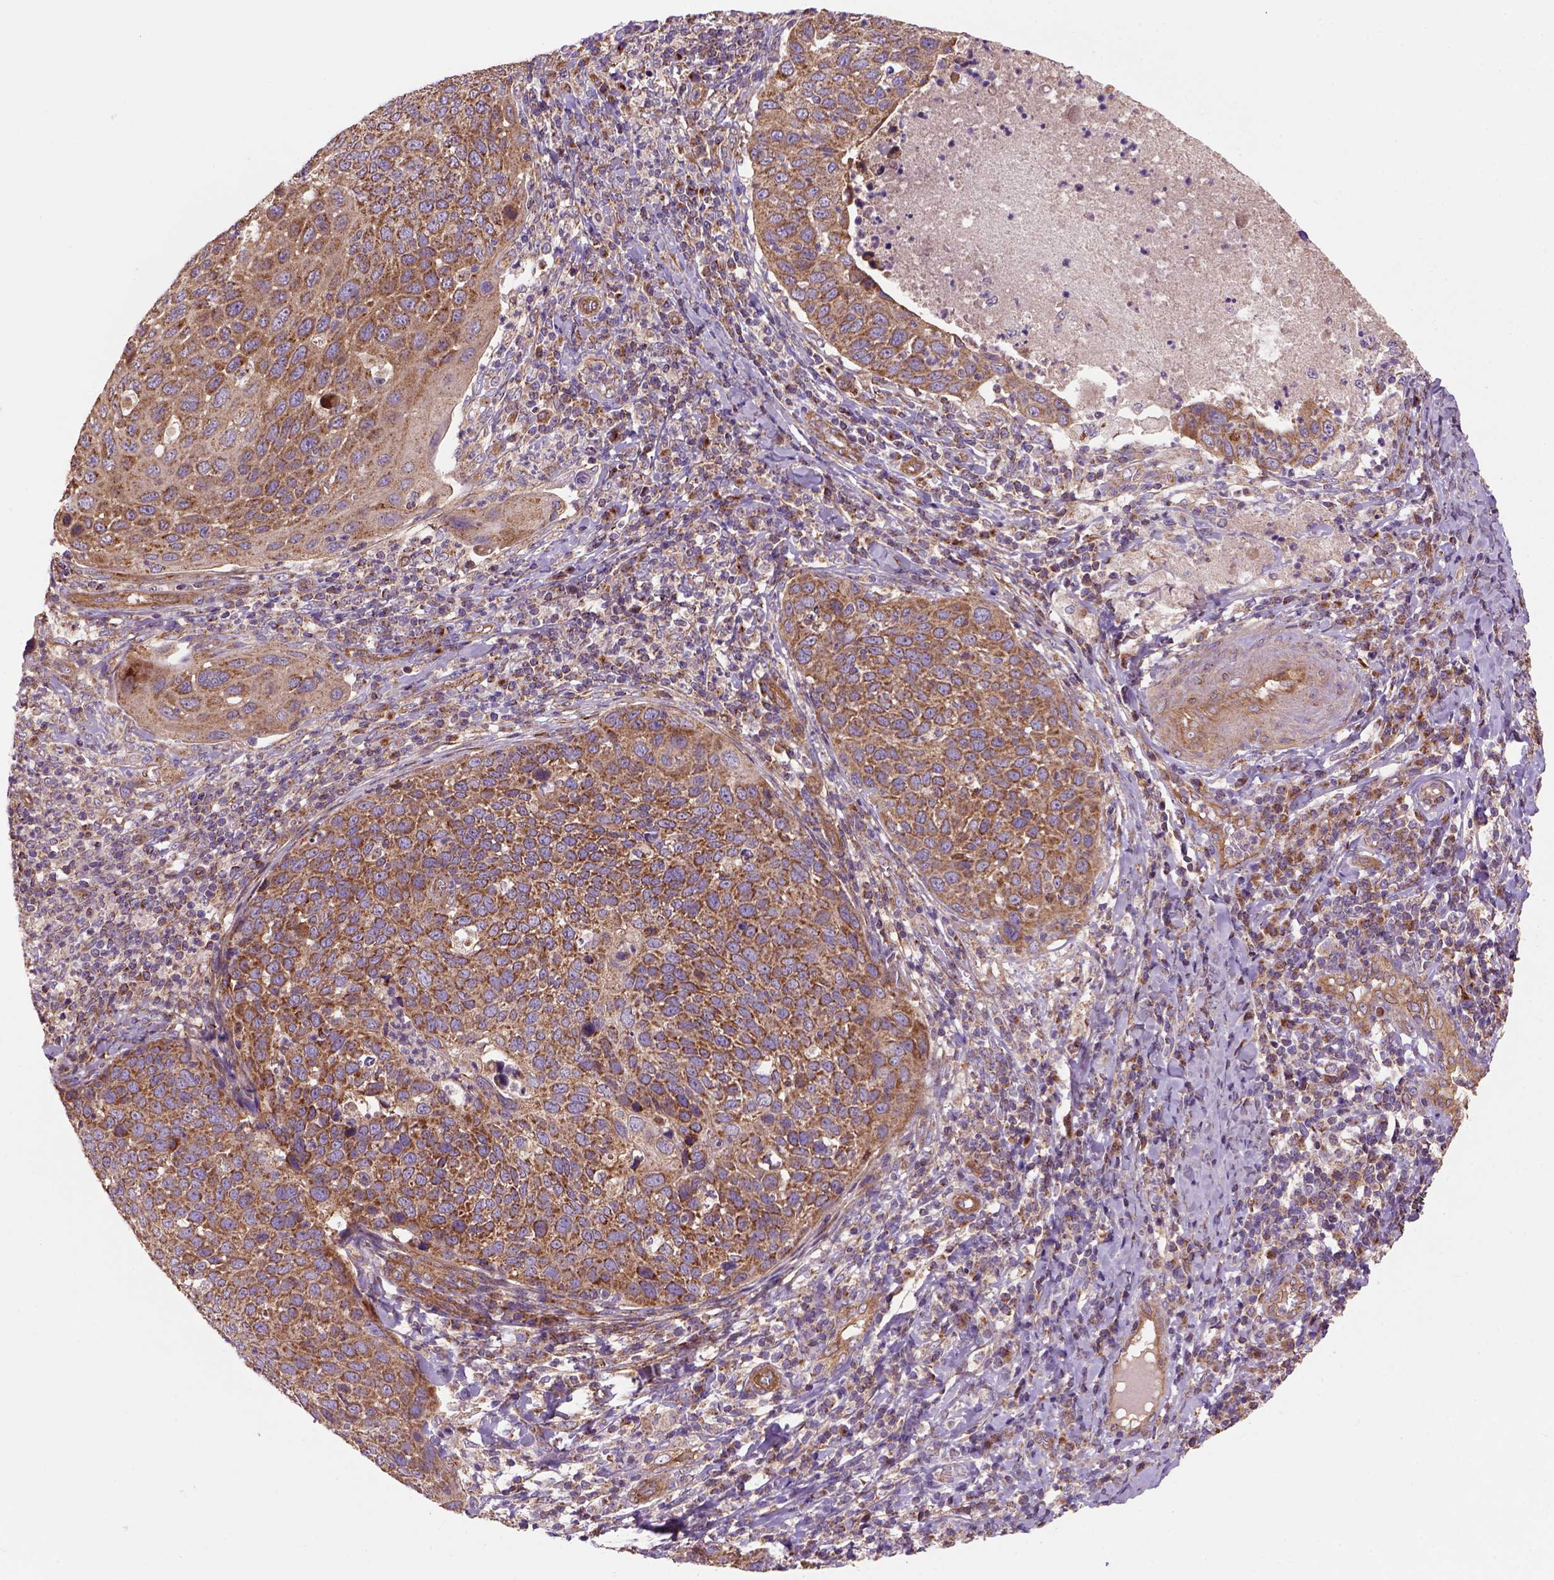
{"staining": {"intensity": "moderate", "quantity": "25%-75%", "location": "cytoplasmic/membranous"}, "tissue": "cervical cancer", "cell_type": "Tumor cells", "image_type": "cancer", "snomed": [{"axis": "morphology", "description": "Squamous cell carcinoma, NOS"}, {"axis": "topography", "description": "Cervix"}], "caption": "A brown stain highlights moderate cytoplasmic/membranous staining of a protein in cervical cancer tumor cells.", "gene": "WARS2", "patient": {"sex": "female", "age": 54}}